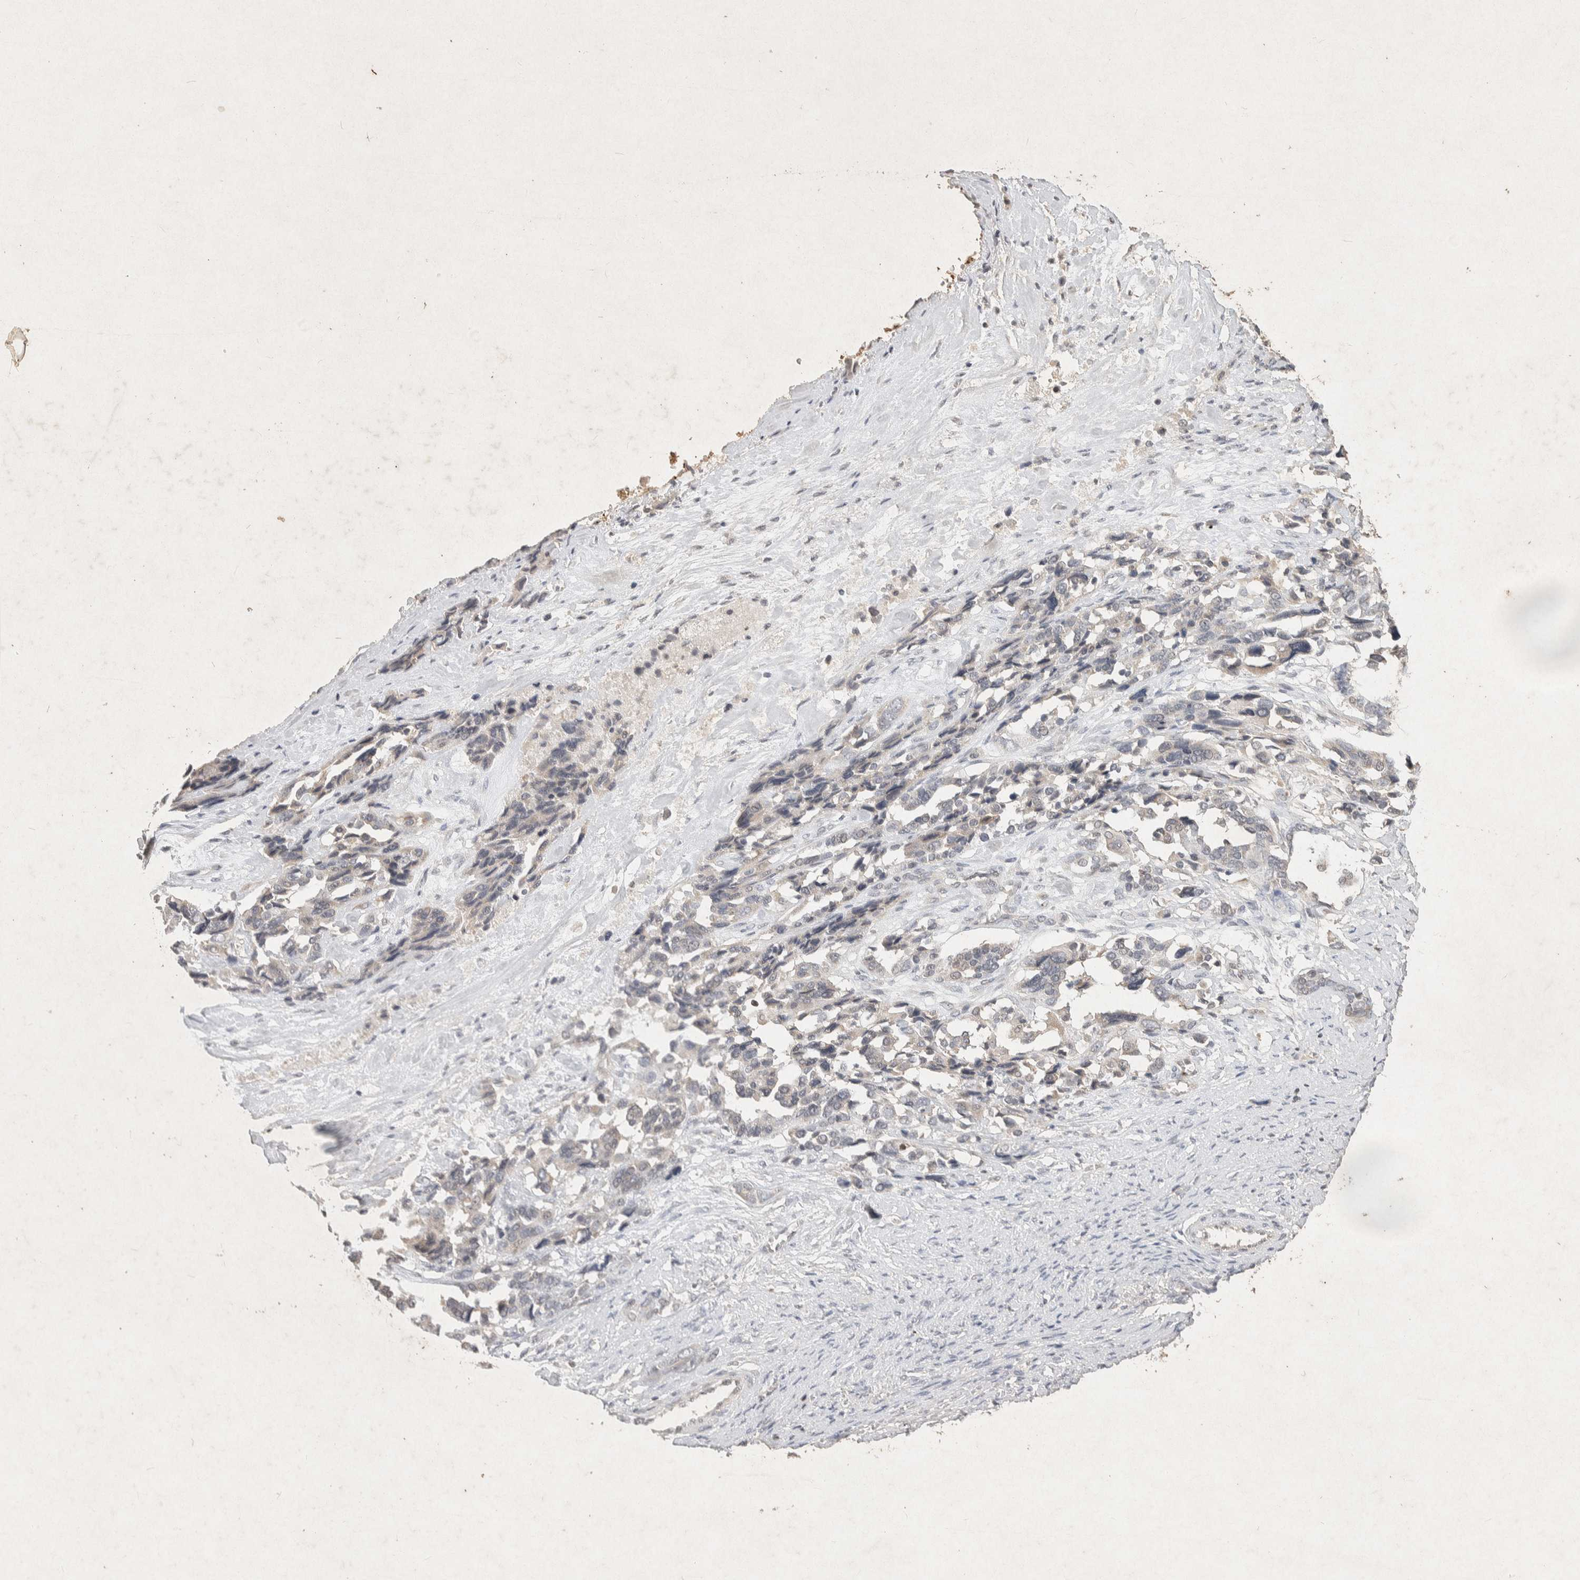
{"staining": {"intensity": "negative", "quantity": "none", "location": "none"}, "tissue": "ovarian cancer", "cell_type": "Tumor cells", "image_type": "cancer", "snomed": [{"axis": "morphology", "description": "Cystadenocarcinoma, serous, NOS"}, {"axis": "topography", "description": "Ovary"}], "caption": "Immunohistochemistry (IHC) histopathology image of neoplastic tissue: human ovarian serous cystadenocarcinoma stained with DAB (3,3'-diaminobenzidine) exhibits no significant protein staining in tumor cells. Brightfield microscopy of IHC stained with DAB (brown) and hematoxylin (blue), captured at high magnification.", "gene": "RAC2", "patient": {"sex": "female", "age": 44}}